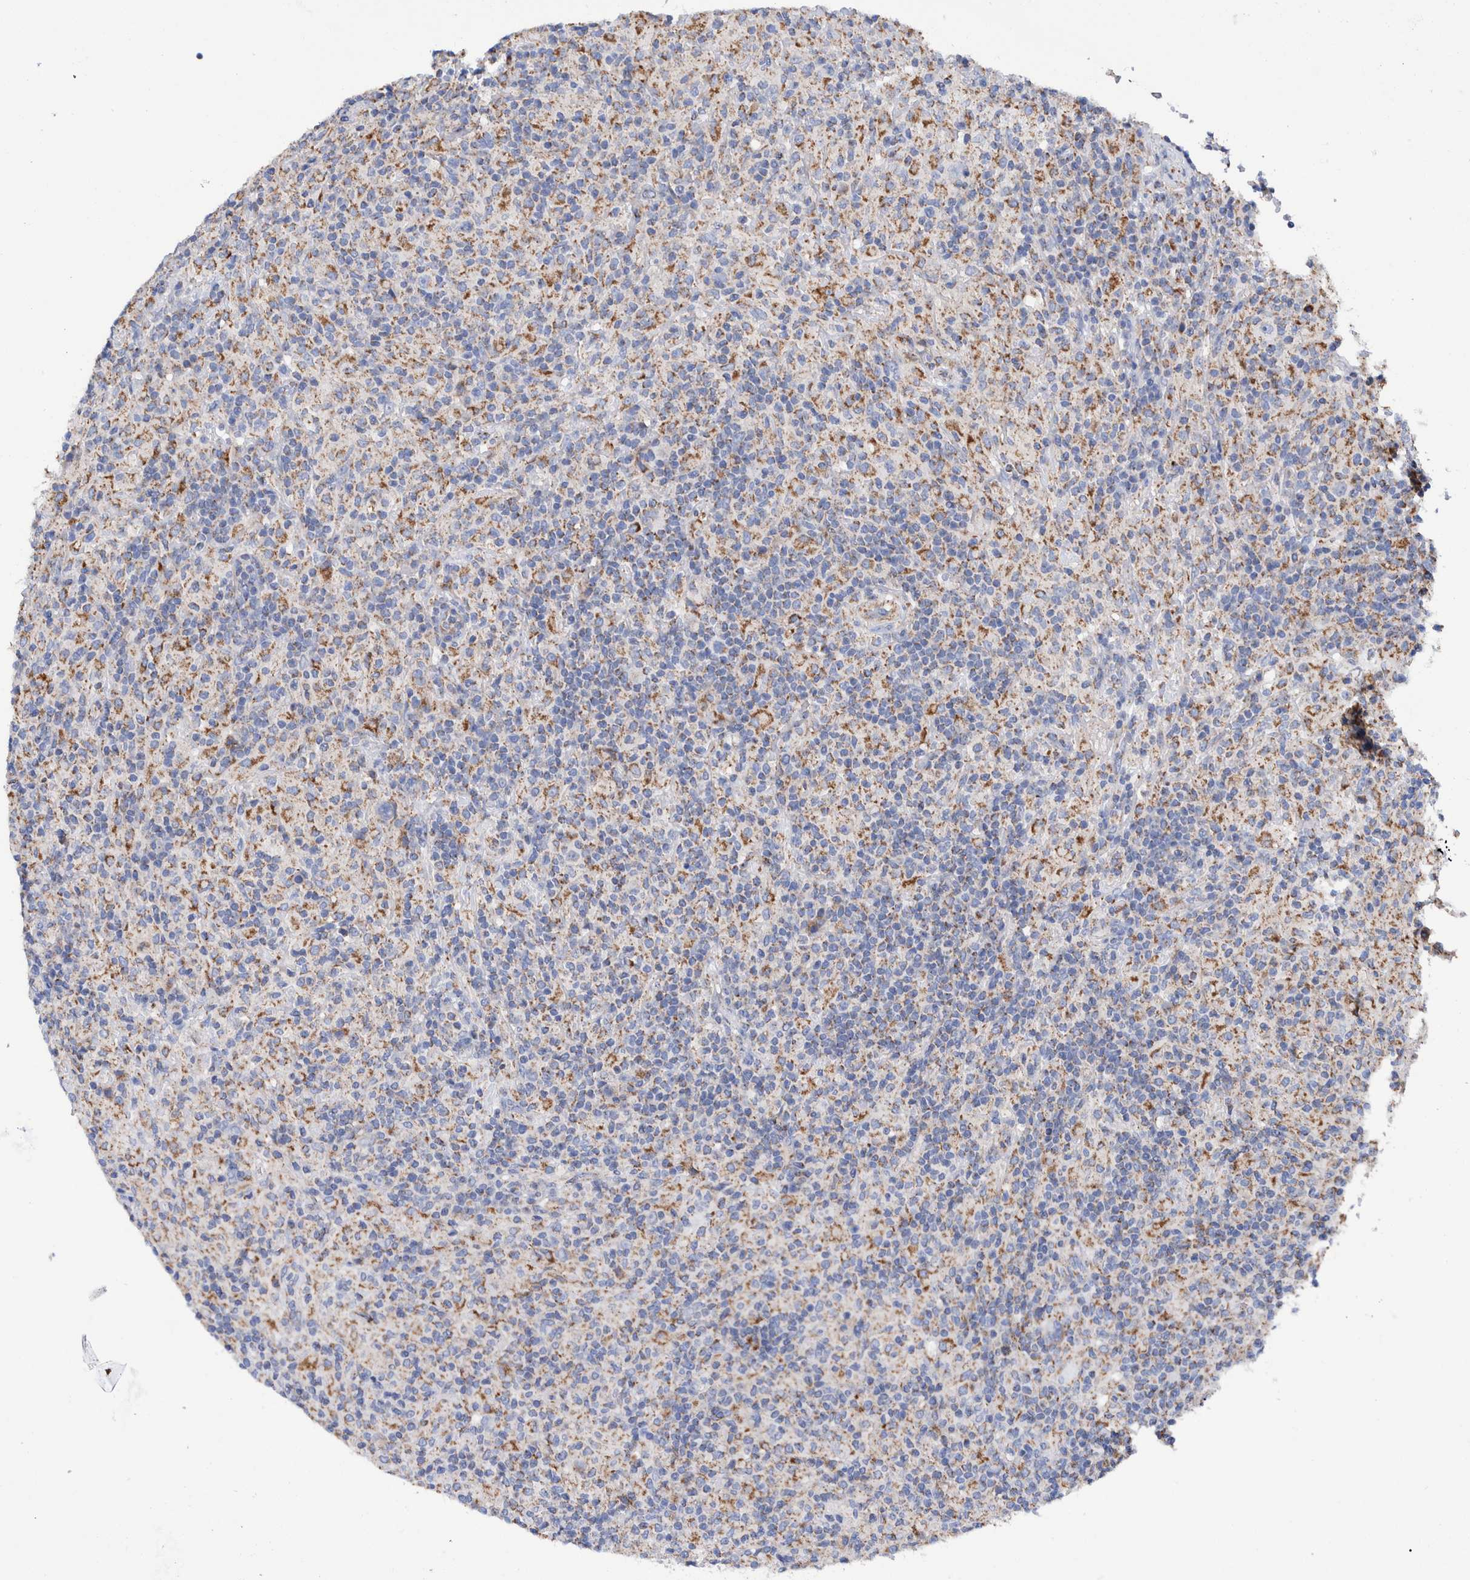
{"staining": {"intensity": "negative", "quantity": "none", "location": "none"}, "tissue": "lymphoma", "cell_type": "Tumor cells", "image_type": "cancer", "snomed": [{"axis": "morphology", "description": "Hodgkin's disease, NOS"}, {"axis": "topography", "description": "Lymph node"}], "caption": "Immunohistochemistry (IHC) photomicrograph of neoplastic tissue: human lymphoma stained with DAB (3,3'-diaminobenzidine) exhibits no significant protein positivity in tumor cells. (Stains: DAB (3,3'-diaminobenzidine) immunohistochemistry with hematoxylin counter stain, Microscopy: brightfield microscopy at high magnification).", "gene": "DECR1", "patient": {"sex": "male", "age": 70}}